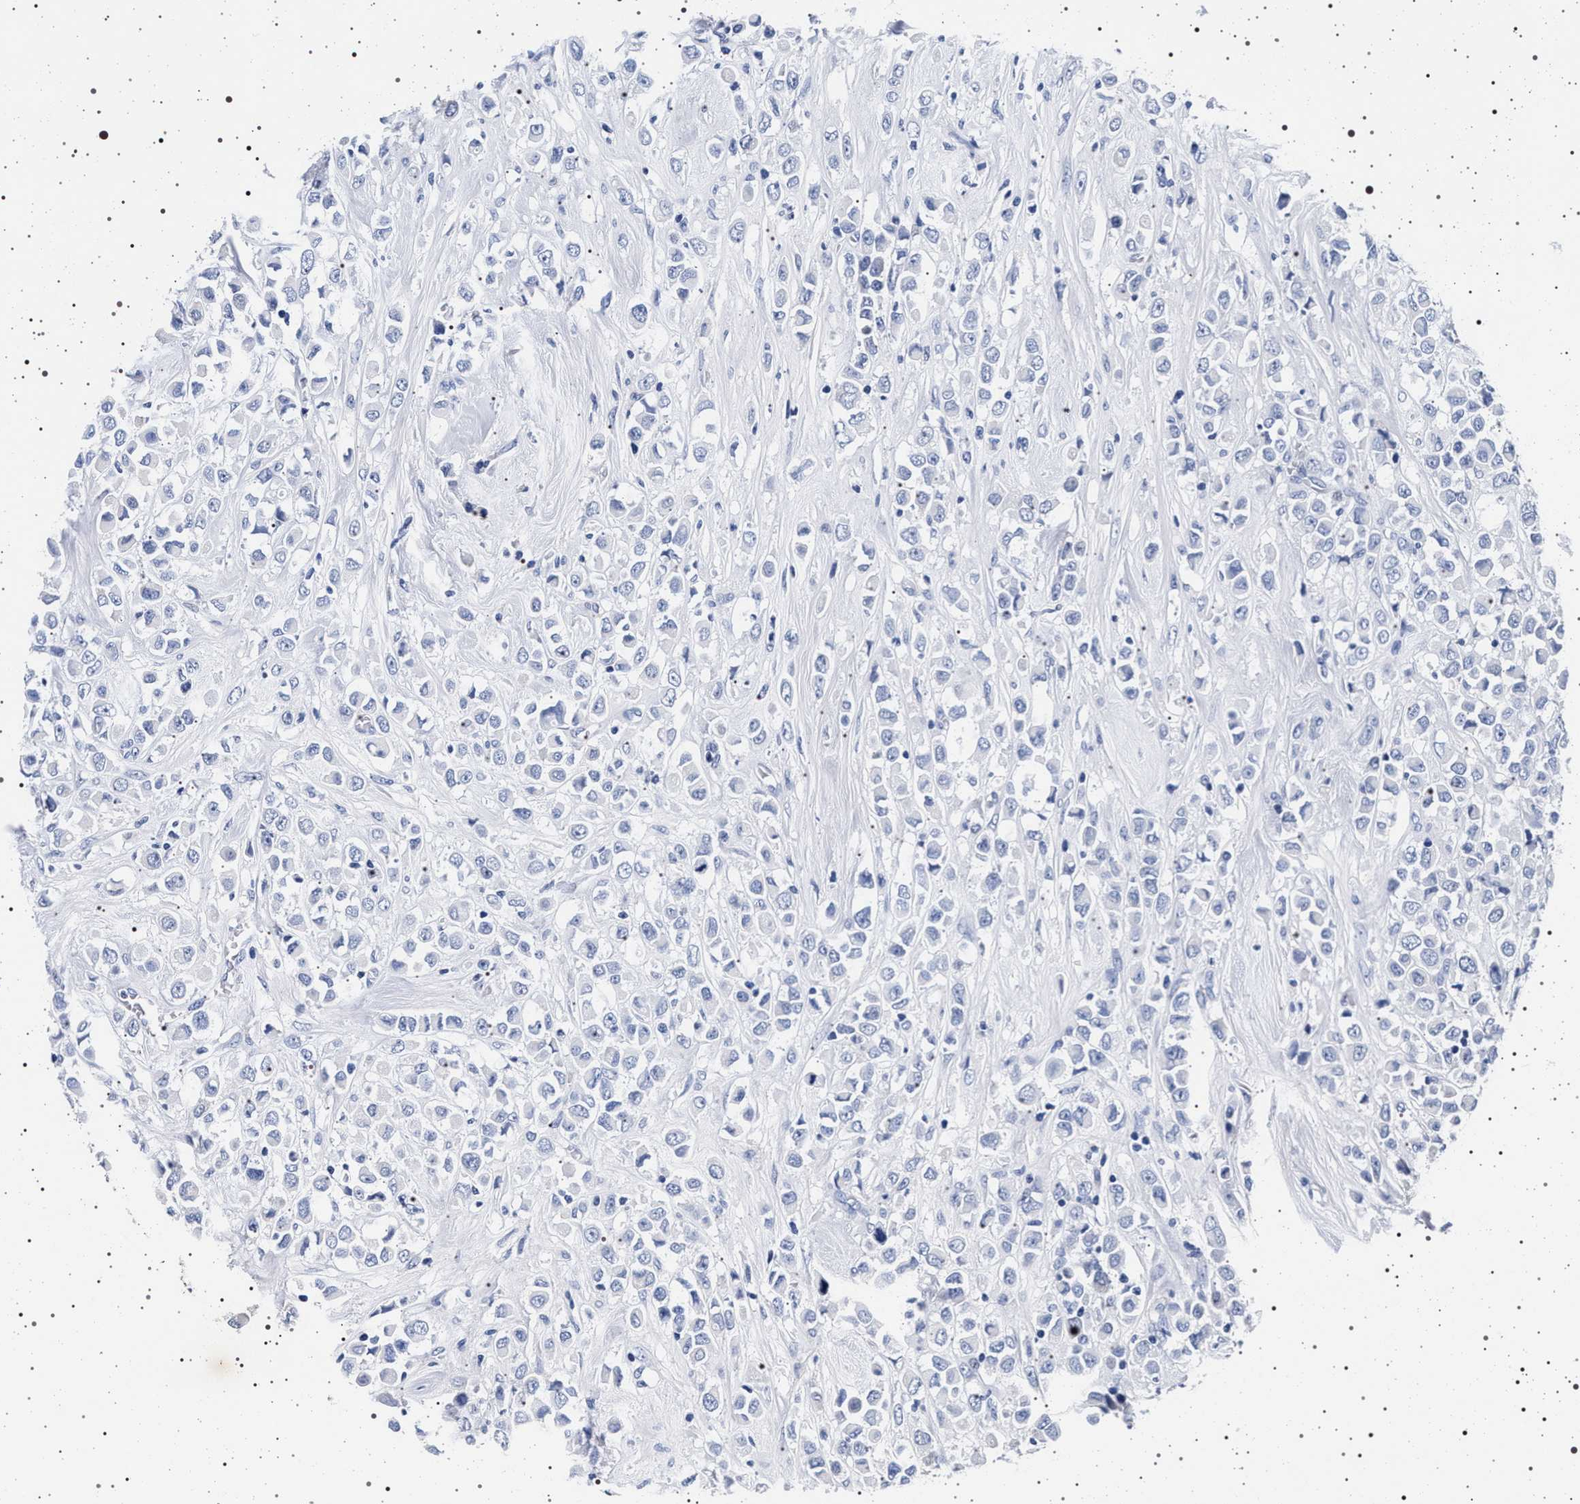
{"staining": {"intensity": "negative", "quantity": "none", "location": "none"}, "tissue": "breast cancer", "cell_type": "Tumor cells", "image_type": "cancer", "snomed": [{"axis": "morphology", "description": "Duct carcinoma"}, {"axis": "topography", "description": "Breast"}], "caption": "A high-resolution image shows immunohistochemistry (IHC) staining of breast cancer, which displays no significant staining in tumor cells.", "gene": "MAPK10", "patient": {"sex": "female", "age": 61}}